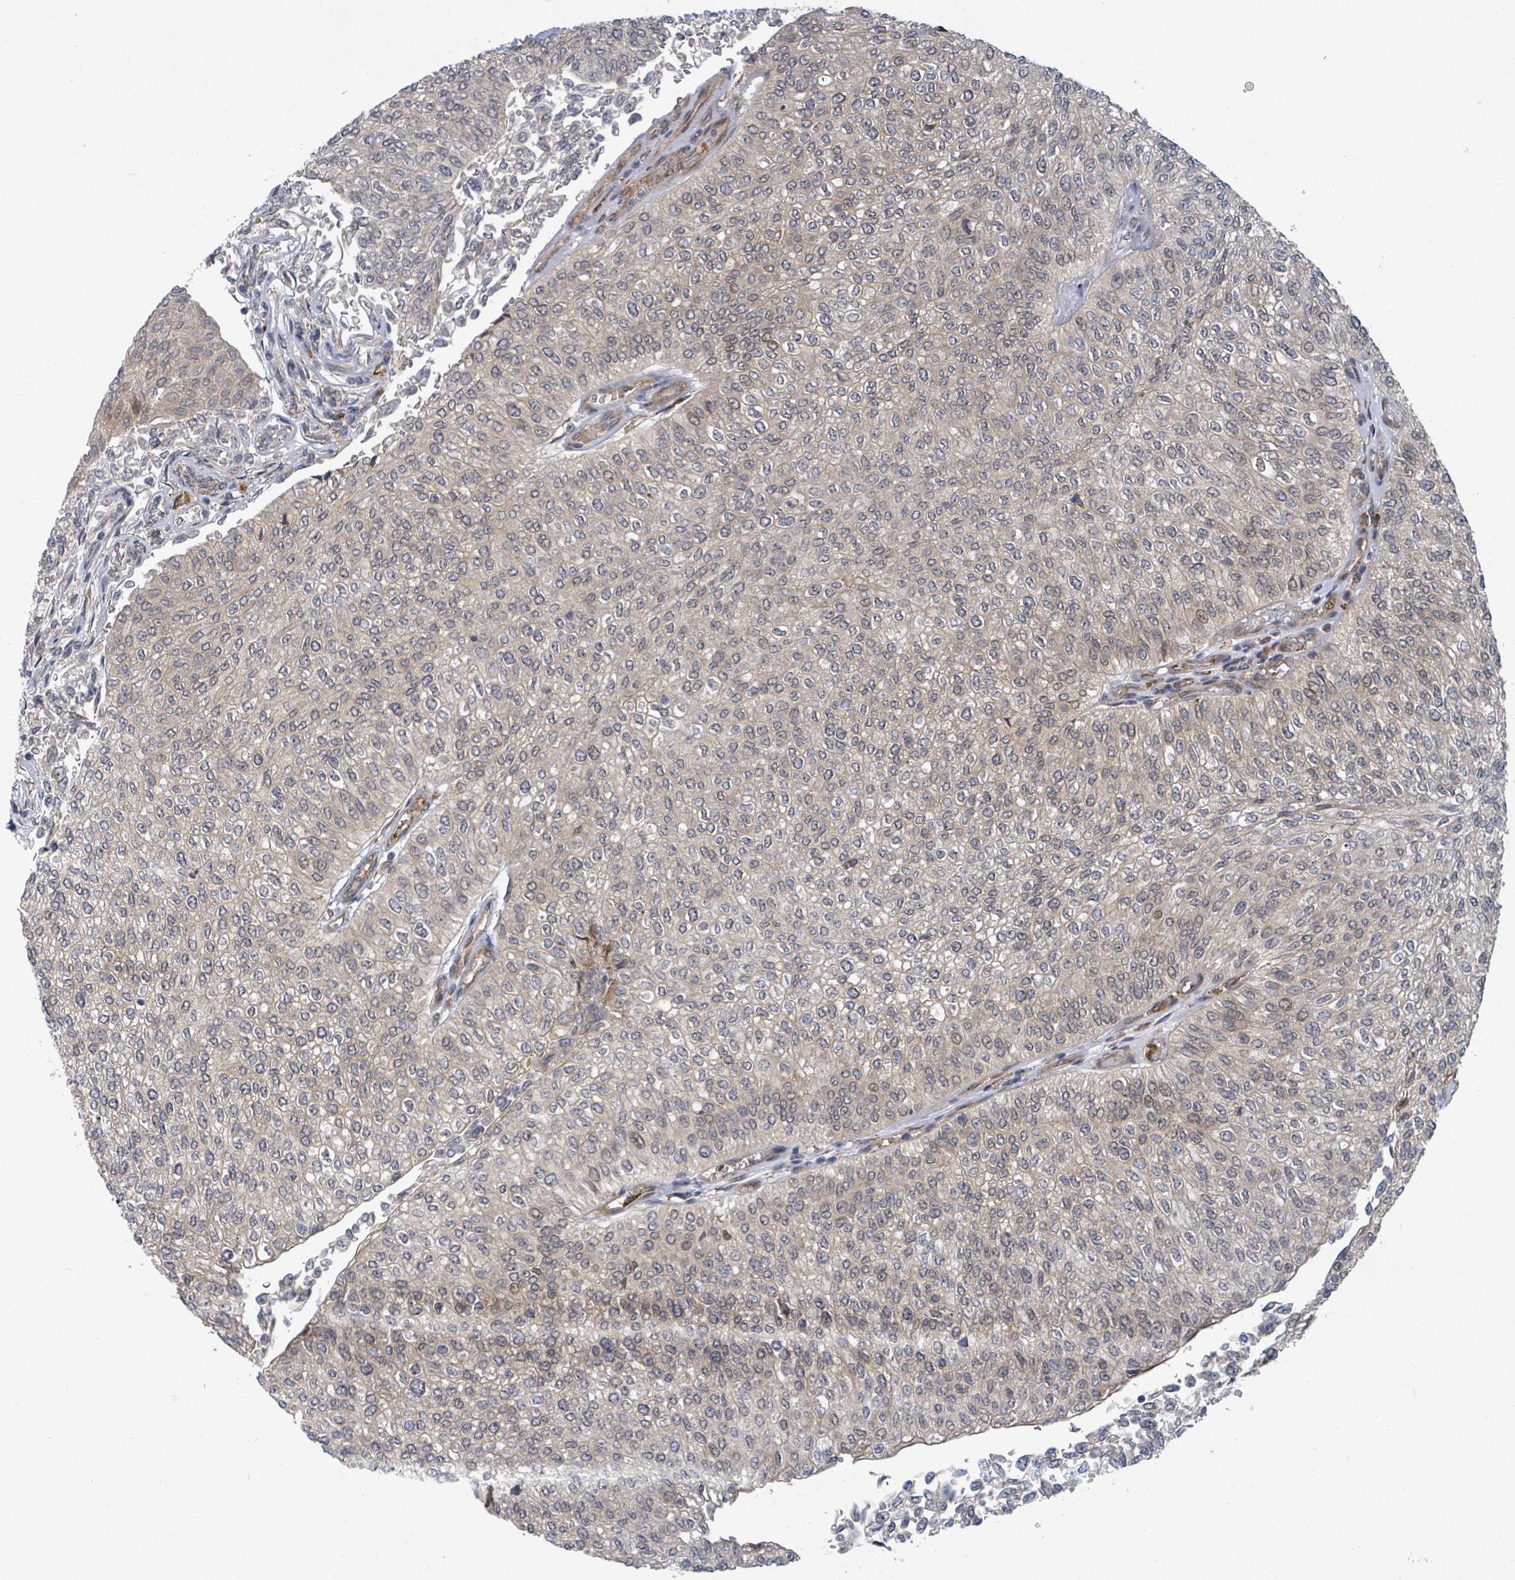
{"staining": {"intensity": "weak", "quantity": "<25%", "location": "cytoplasmic/membranous"}, "tissue": "urothelial cancer", "cell_type": "Tumor cells", "image_type": "cancer", "snomed": [{"axis": "morphology", "description": "Urothelial carcinoma, NOS"}, {"axis": "topography", "description": "Urinary bladder"}], "caption": "Tumor cells are negative for protein expression in human urothelial cancer.", "gene": "SHROOM2", "patient": {"sex": "male", "age": 59}}